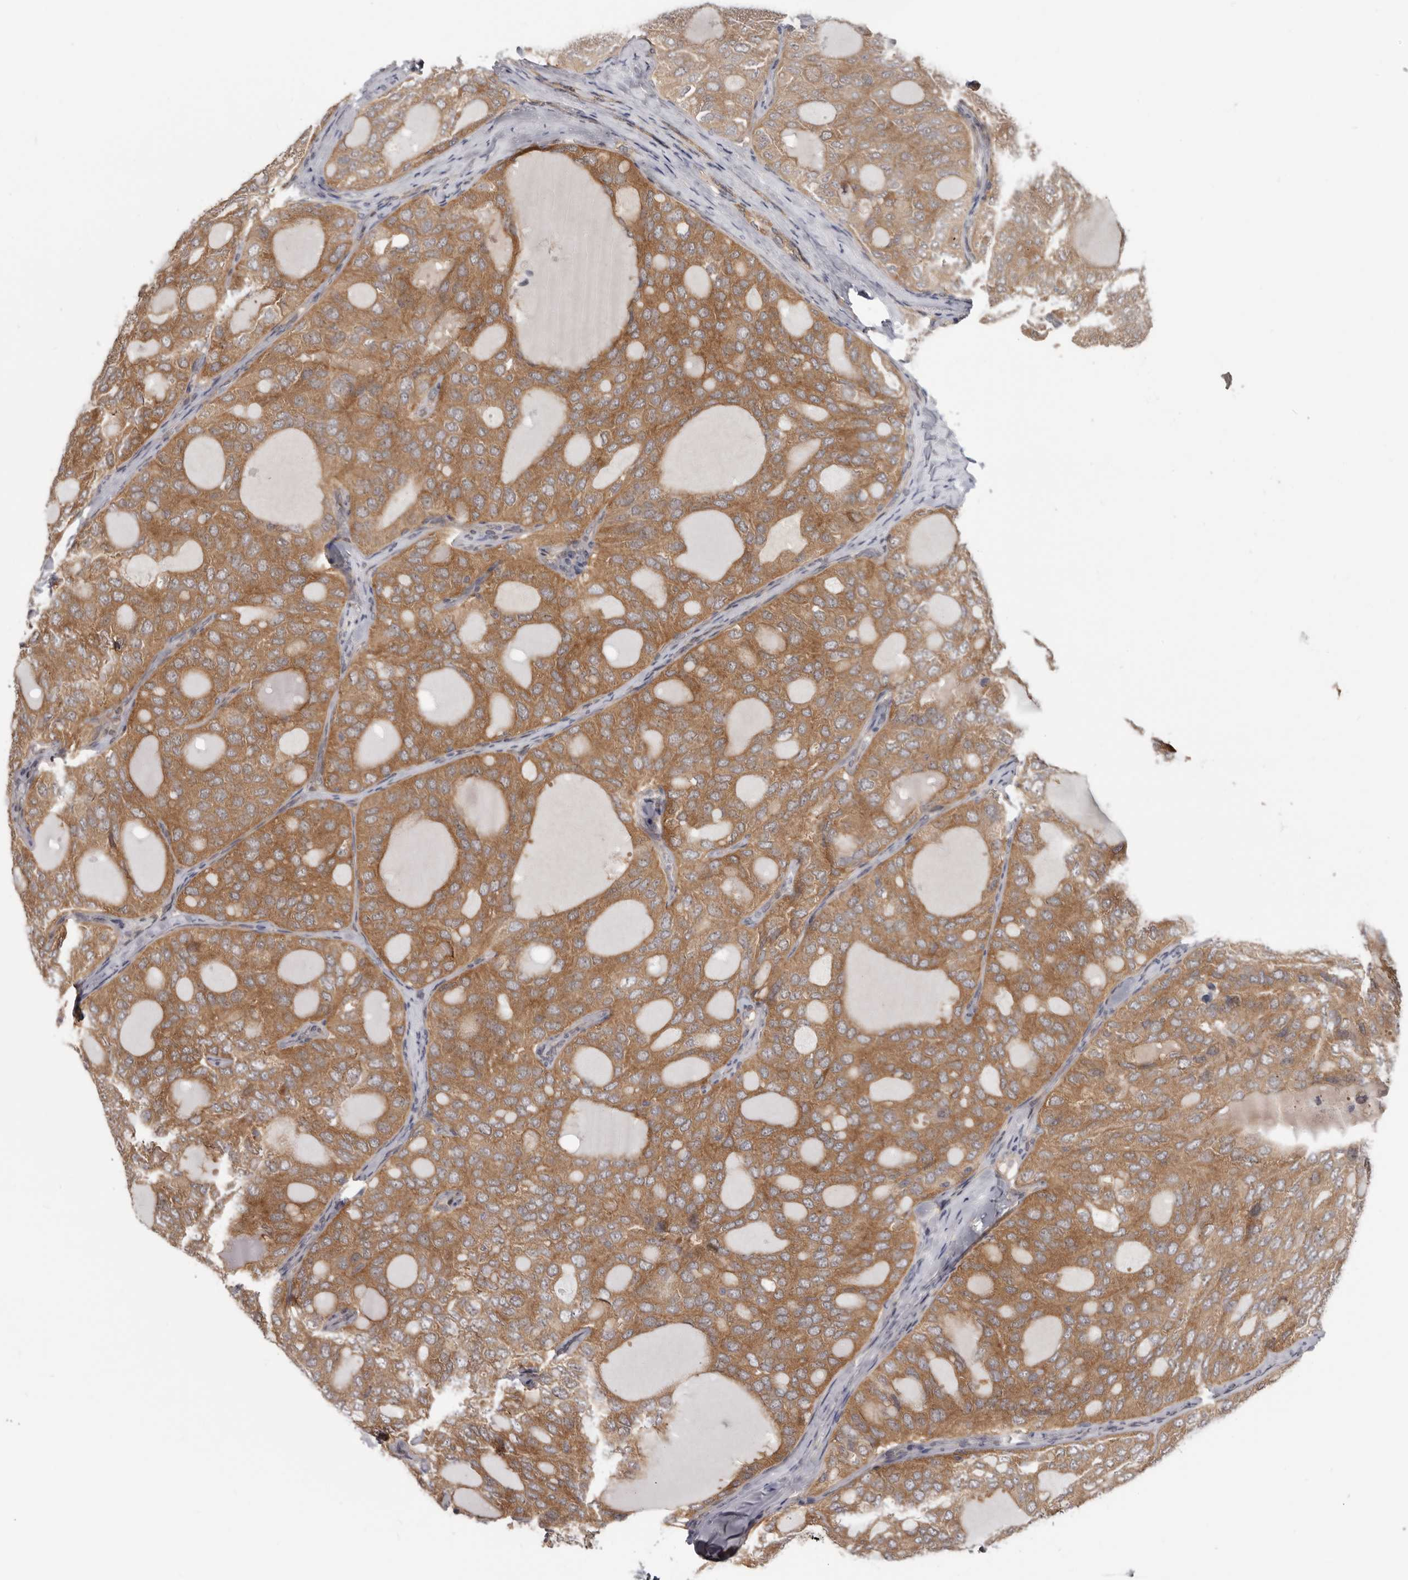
{"staining": {"intensity": "moderate", "quantity": ">75%", "location": "cytoplasmic/membranous"}, "tissue": "thyroid cancer", "cell_type": "Tumor cells", "image_type": "cancer", "snomed": [{"axis": "morphology", "description": "Follicular adenoma carcinoma, NOS"}, {"axis": "topography", "description": "Thyroid gland"}], "caption": "A micrograph of human follicular adenoma carcinoma (thyroid) stained for a protein displays moderate cytoplasmic/membranous brown staining in tumor cells.", "gene": "BAD", "patient": {"sex": "male", "age": 75}}